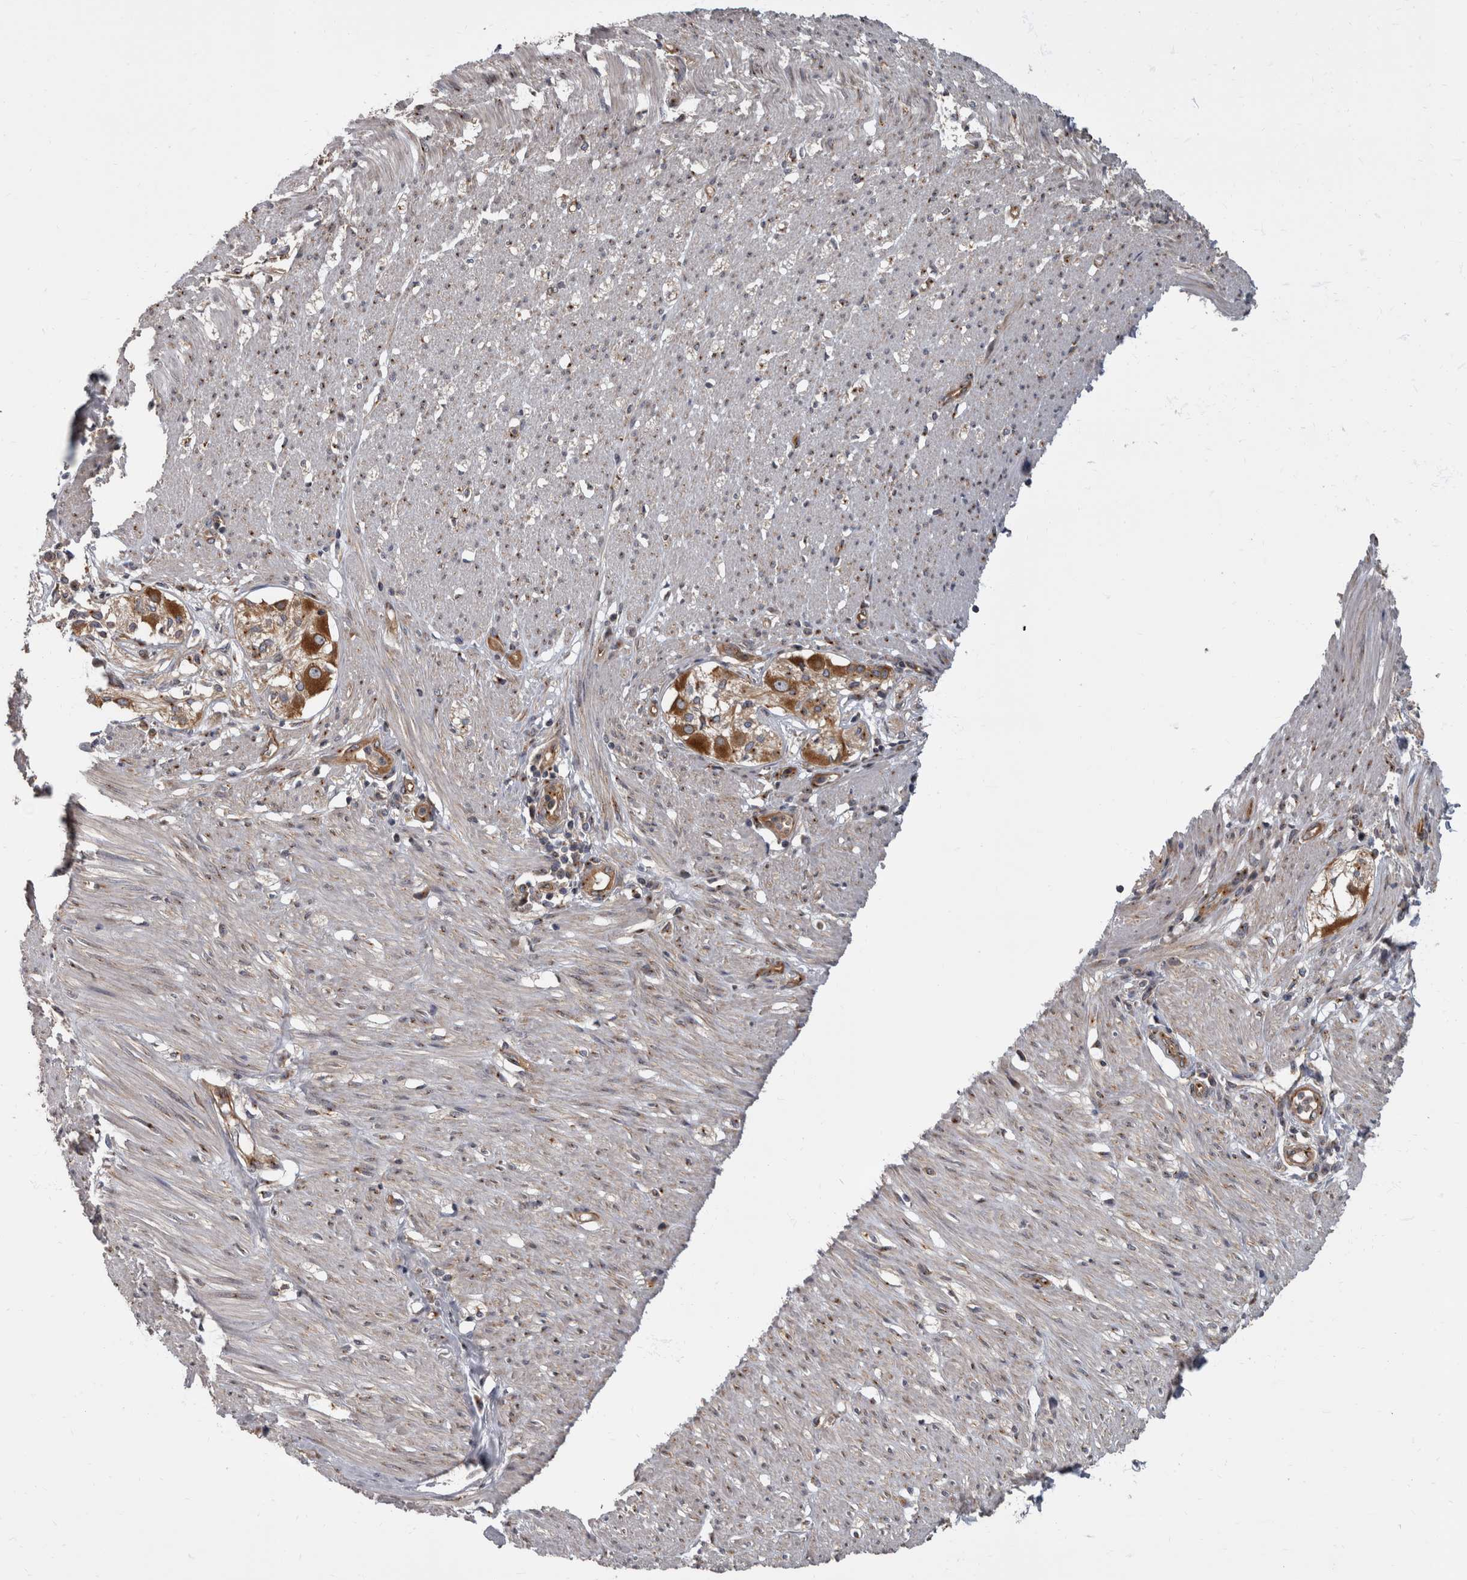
{"staining": {"intensity": "moderate", "quantity": "<25%", "location": "cytoplasmic/membranous"}, "tissue": "smooth muscle", "cell_type": "Smooth muscle cells", "image_type": "normal", "snomed": [{"axis": "morphology", "description": "Normal tissue, NOS"}, {"axis": "morphology", "description": "Adenocarcinoma, NOS"}, {"axis": "topography", "description": "Colon"}, {"axis": "topography", "description": "Peripheral nerve tissue"}], "caption": "IHC of unremarkable smooth muscle displays low levels of moderate cytoplasmic/membranous staining in approximately <25% of smooth muscle cells. (DAB = brown stain, brightfield microscopy at high magnification).", "gene": "HOOK3", "patient": {"sex": "male", "age": 14}}